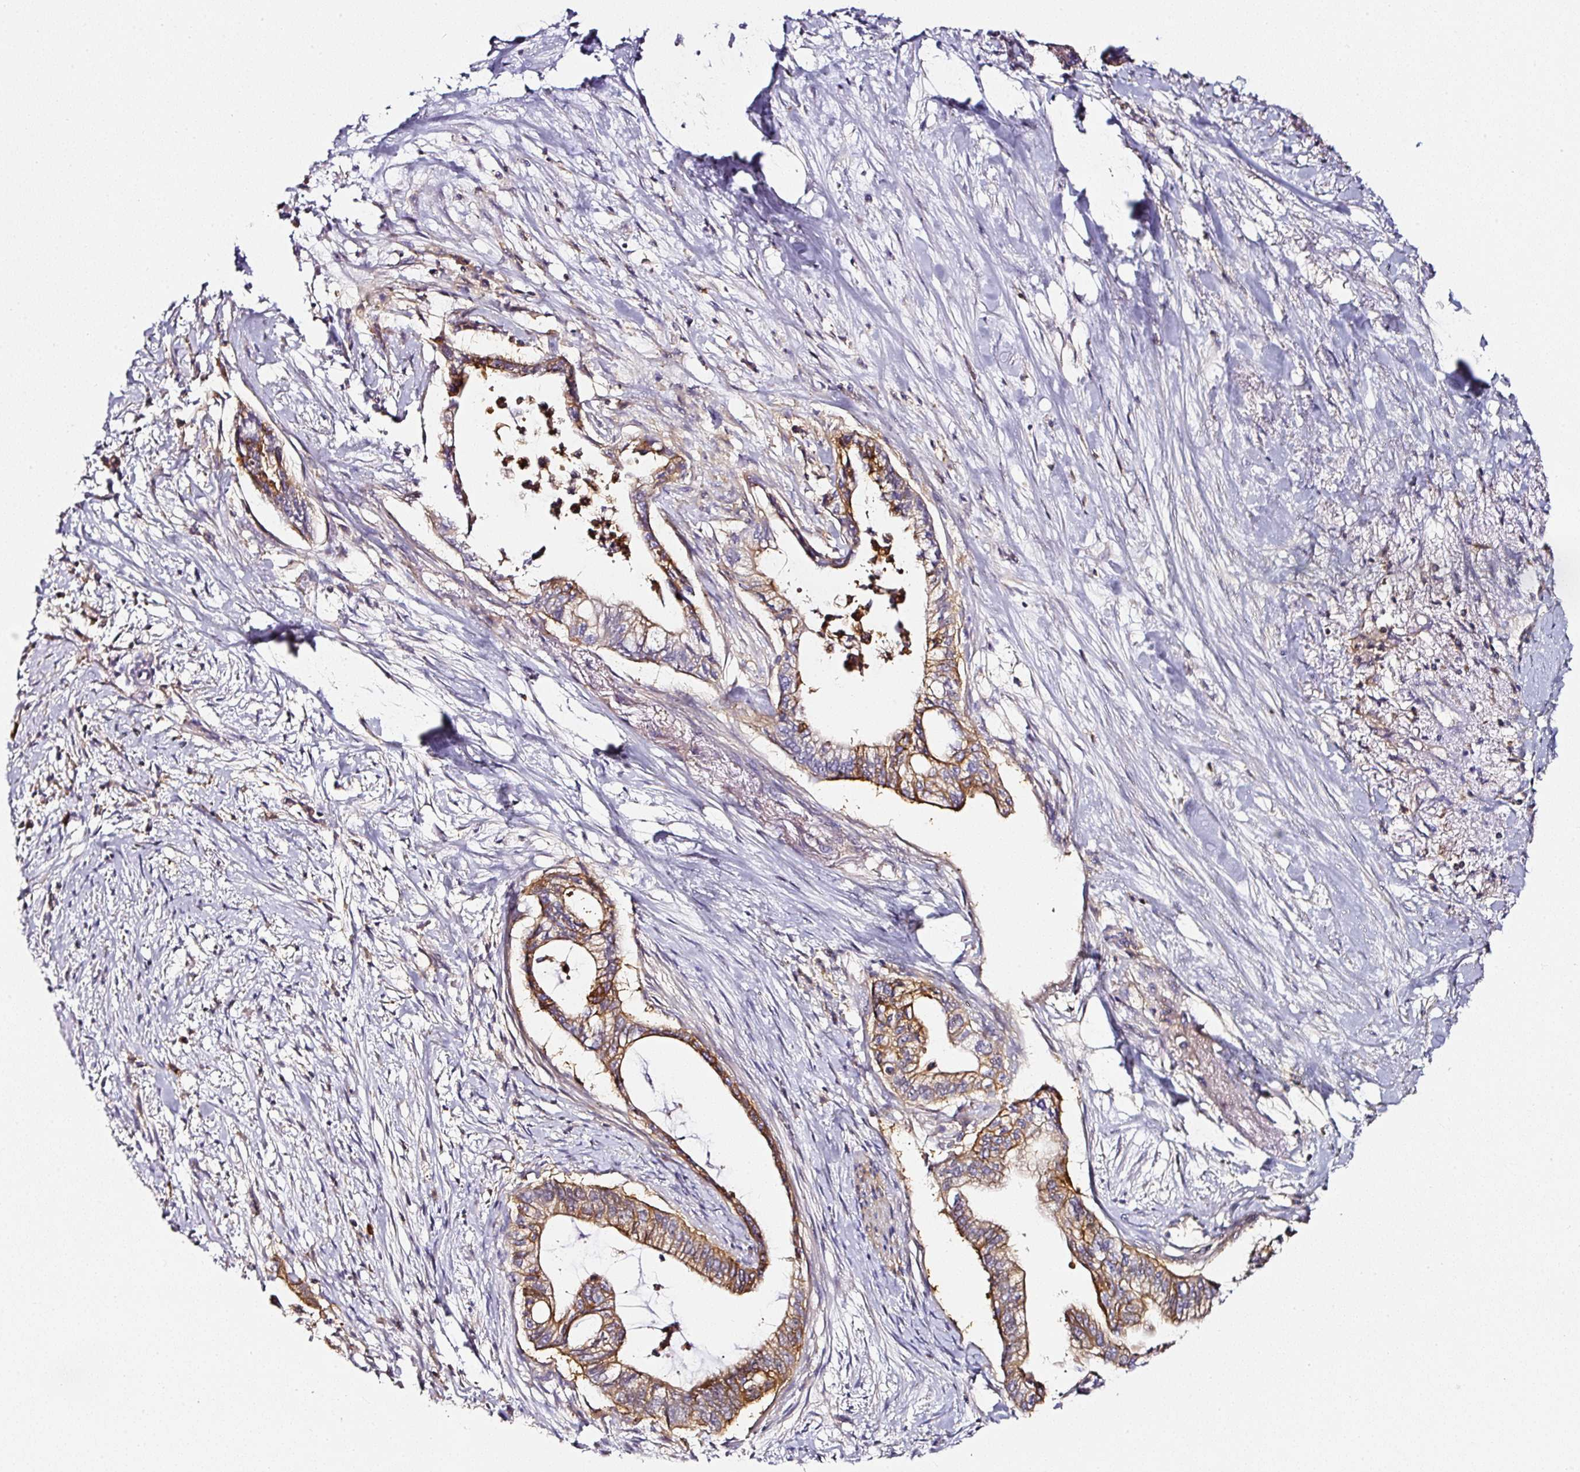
{"staining": {"intensity": "moderate", "quantity": ">75%", "location": "cytoplasmic/membranous"}, "tissue": "pancreatic cancer", "cell_type": "Tumor cells", "image_type": "cancer", "snomed": [{"axis": "morphology", "description": "Adenocarcinoma, NOS"}, {"axis": "topography", "description": "Pancreas"}], "caption": "This is a histology image of immunohistochemistry (IHC) staining of adenocarcinoma (pancreatic), which shows moderate expression in the cytoplasmic/membranous of tumor cells.", "gene": "CD47", "patient": {"sex": "male", "age": 70}}